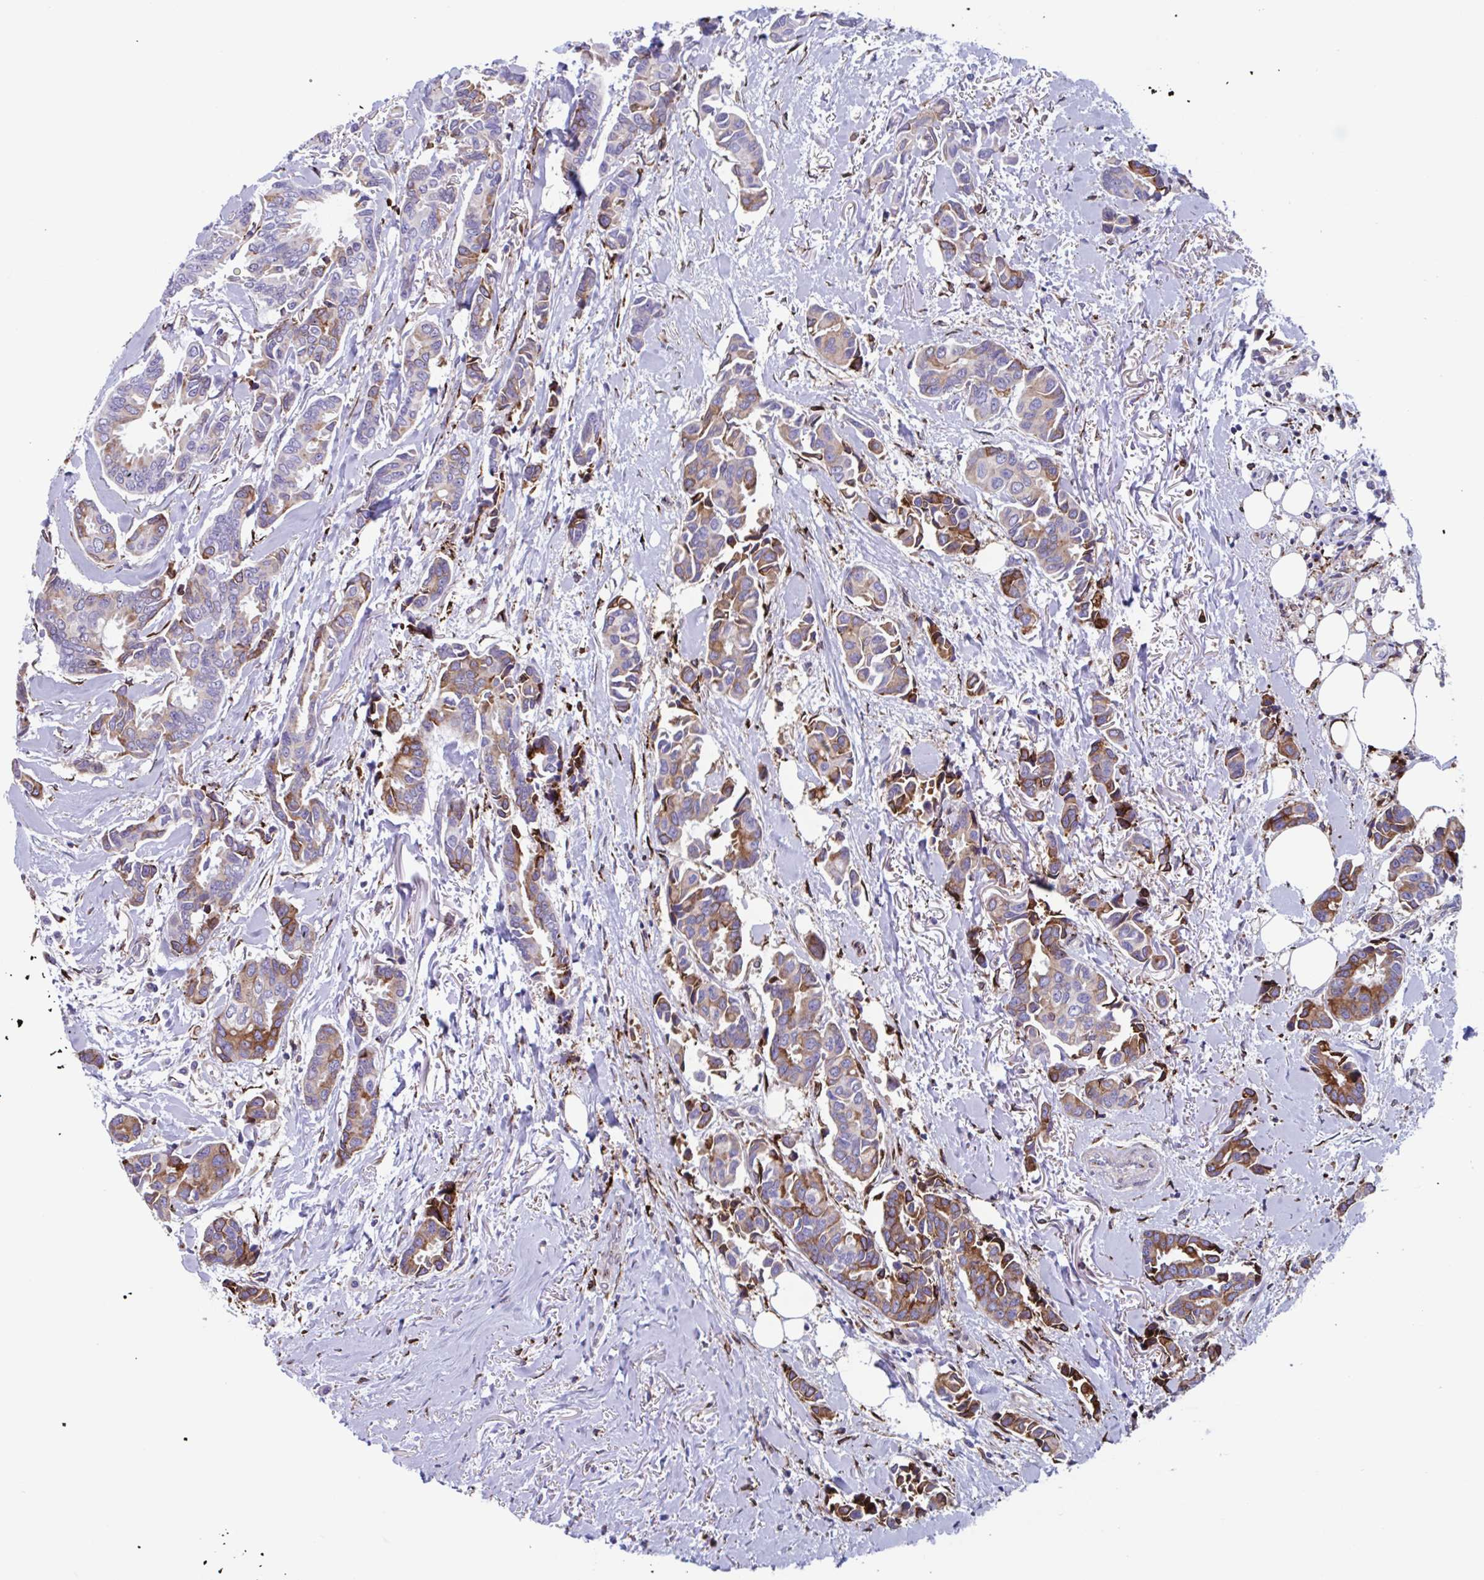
{"staining": {"intensity": "moderate", "quantity": "25%-75%", "location": "cytoplasmic/membranous"}, "tissue": "breast cancer", "cell_type": "Tumor cells", "image_type": "cancer", "snomed": [{"axis": "morphology", "description": "Duct carcinoma"}, {"axis": "topography", "description": "Breast"}], "caption": "This image reveals immunohistochemistry (IHC) staining of human breast infiltrating ductal carcinoma, with medium moderate cytoplasmic/membranous positivity in about 25%-75% of tumor cells.", "gene": "RFK", "patient": {"sex": "female", "age": 73}}